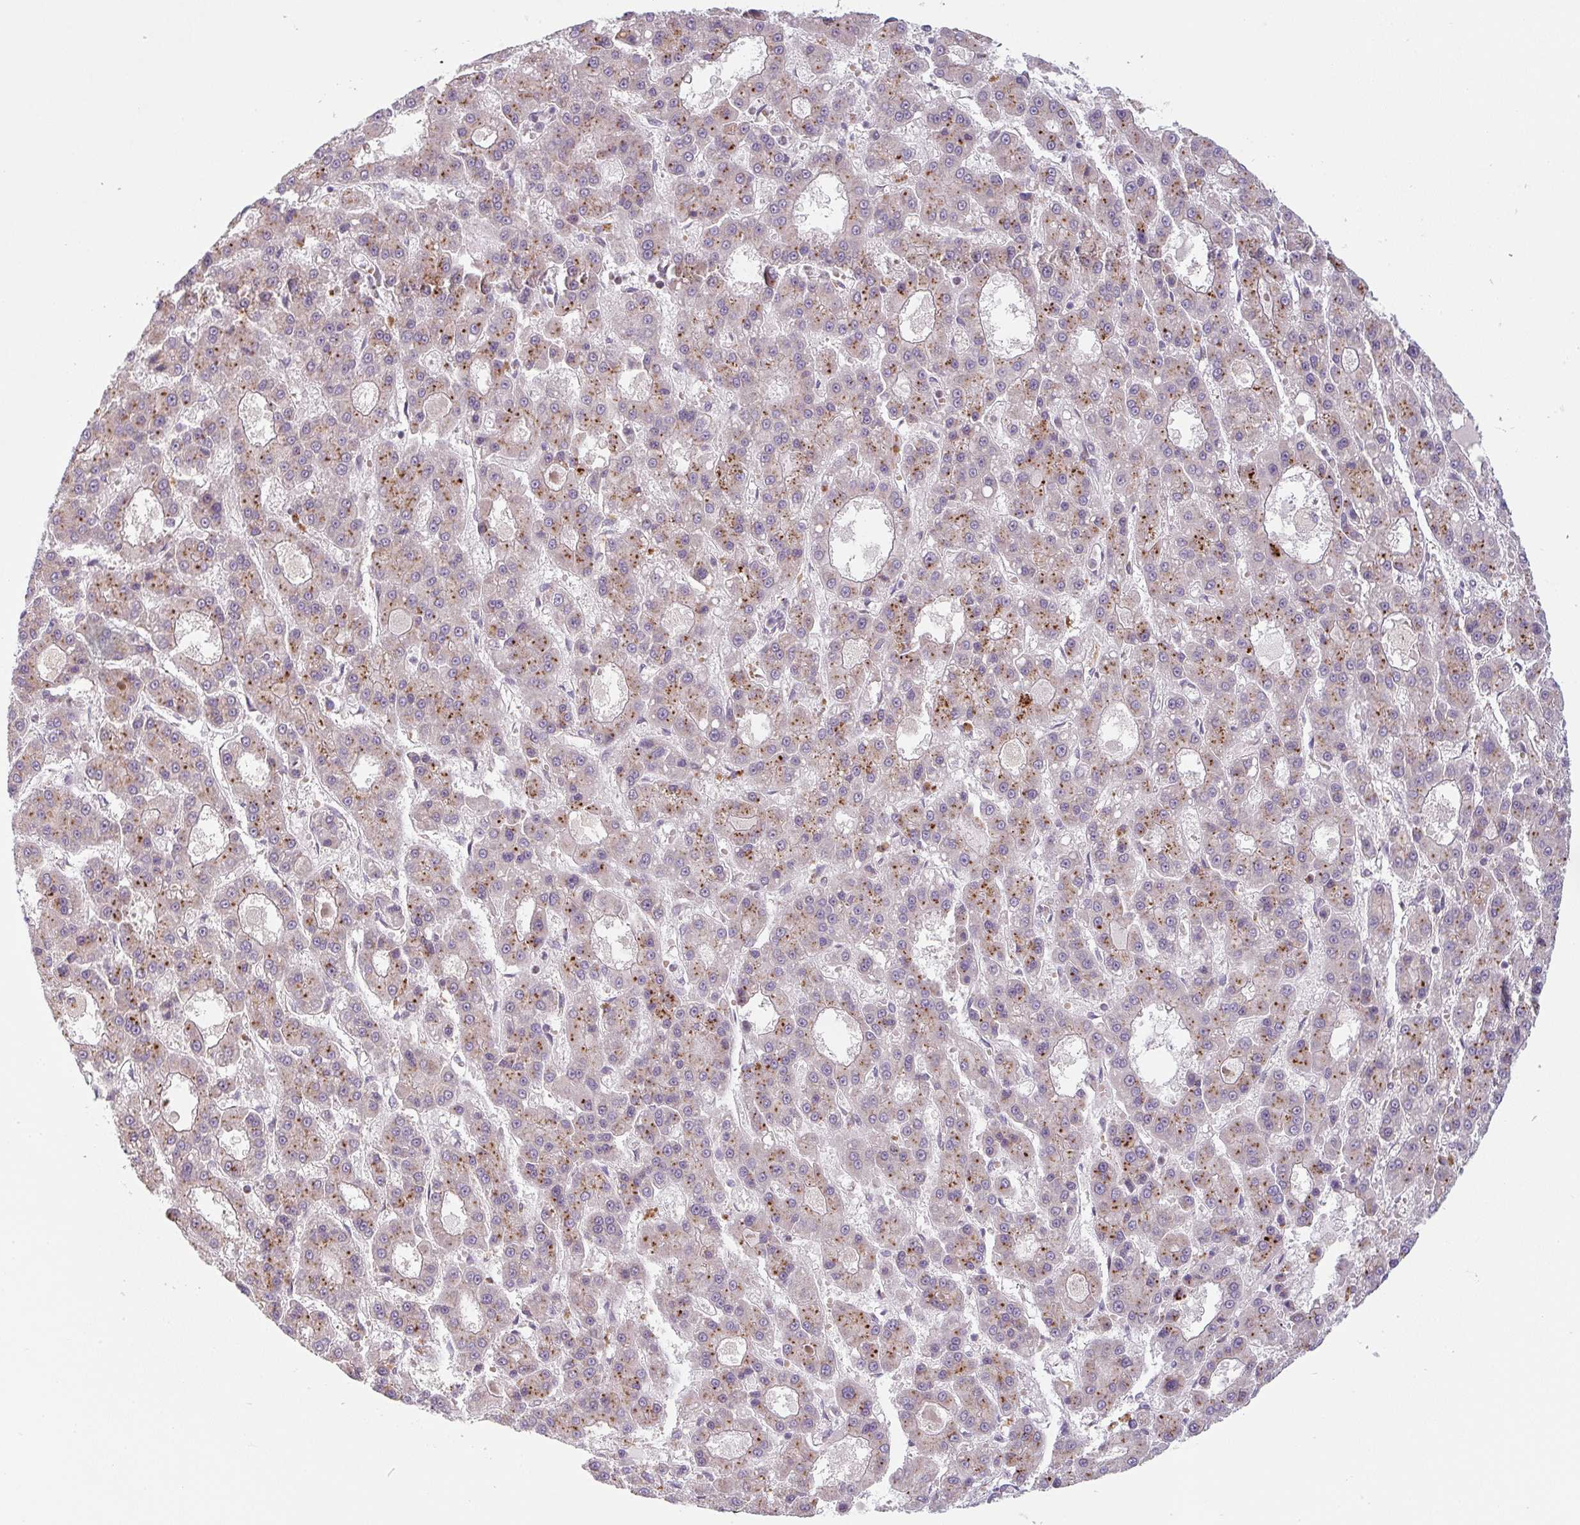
{"staining": {"intensity": "moderate", "quantity": ">75%", "location": "cytoplasmic/membranous"}, "tissue": "liver cancer", "cell_type": "Tumor cells", "image_type": "cancer", "snomed": [{"axis": "morphology", "description": "Carcinoma, Hepatocellular, NOS"}, {"axis": "topography", "description": "Liver"}], "caption": "There is medium levels of moderate cytoplasmic/membranous positivity in tumor cells of liver hepatocellular carcinoma, as demonstrated by immunohistochemical staining (brown color).", "gene": "GVQW3", "patient": {"sex": "male", "age": 70}}